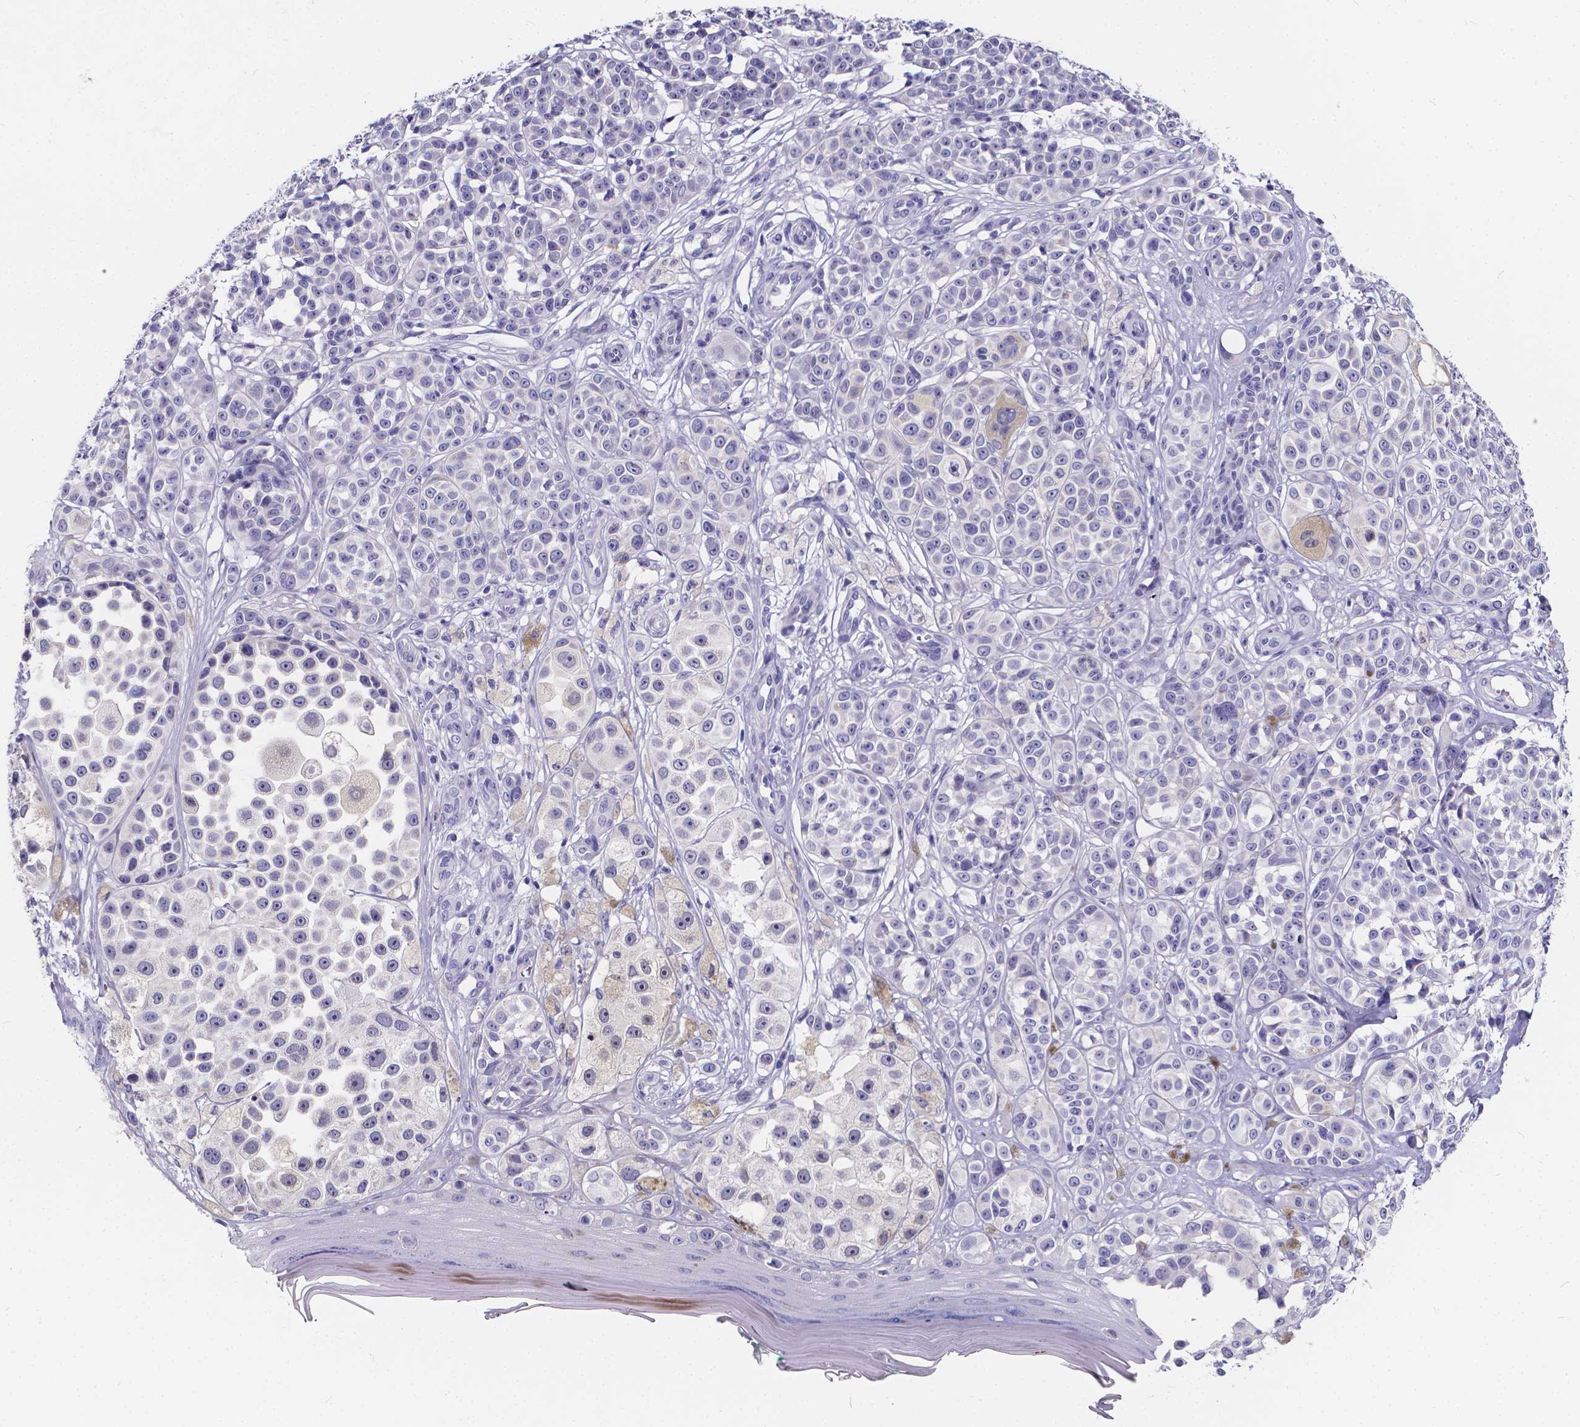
{"staining": {"intensity": "negative", "quantity": "none", "location": "none"}, "tissue": "melanoma", "cell_type": "Tumor cells", "image_type": "cancer", "snomed": [{"axis": "morphology", "description": "Malignant melanoma, NOS"}, {"axis": "topography", "description": "Skin"}], "caption": "Immunohistochemical staining of human melanoma displays no significant positivity in tumor cells.", "gene": "SPEF2", "patient": {"sex": "female", "age": 90}}